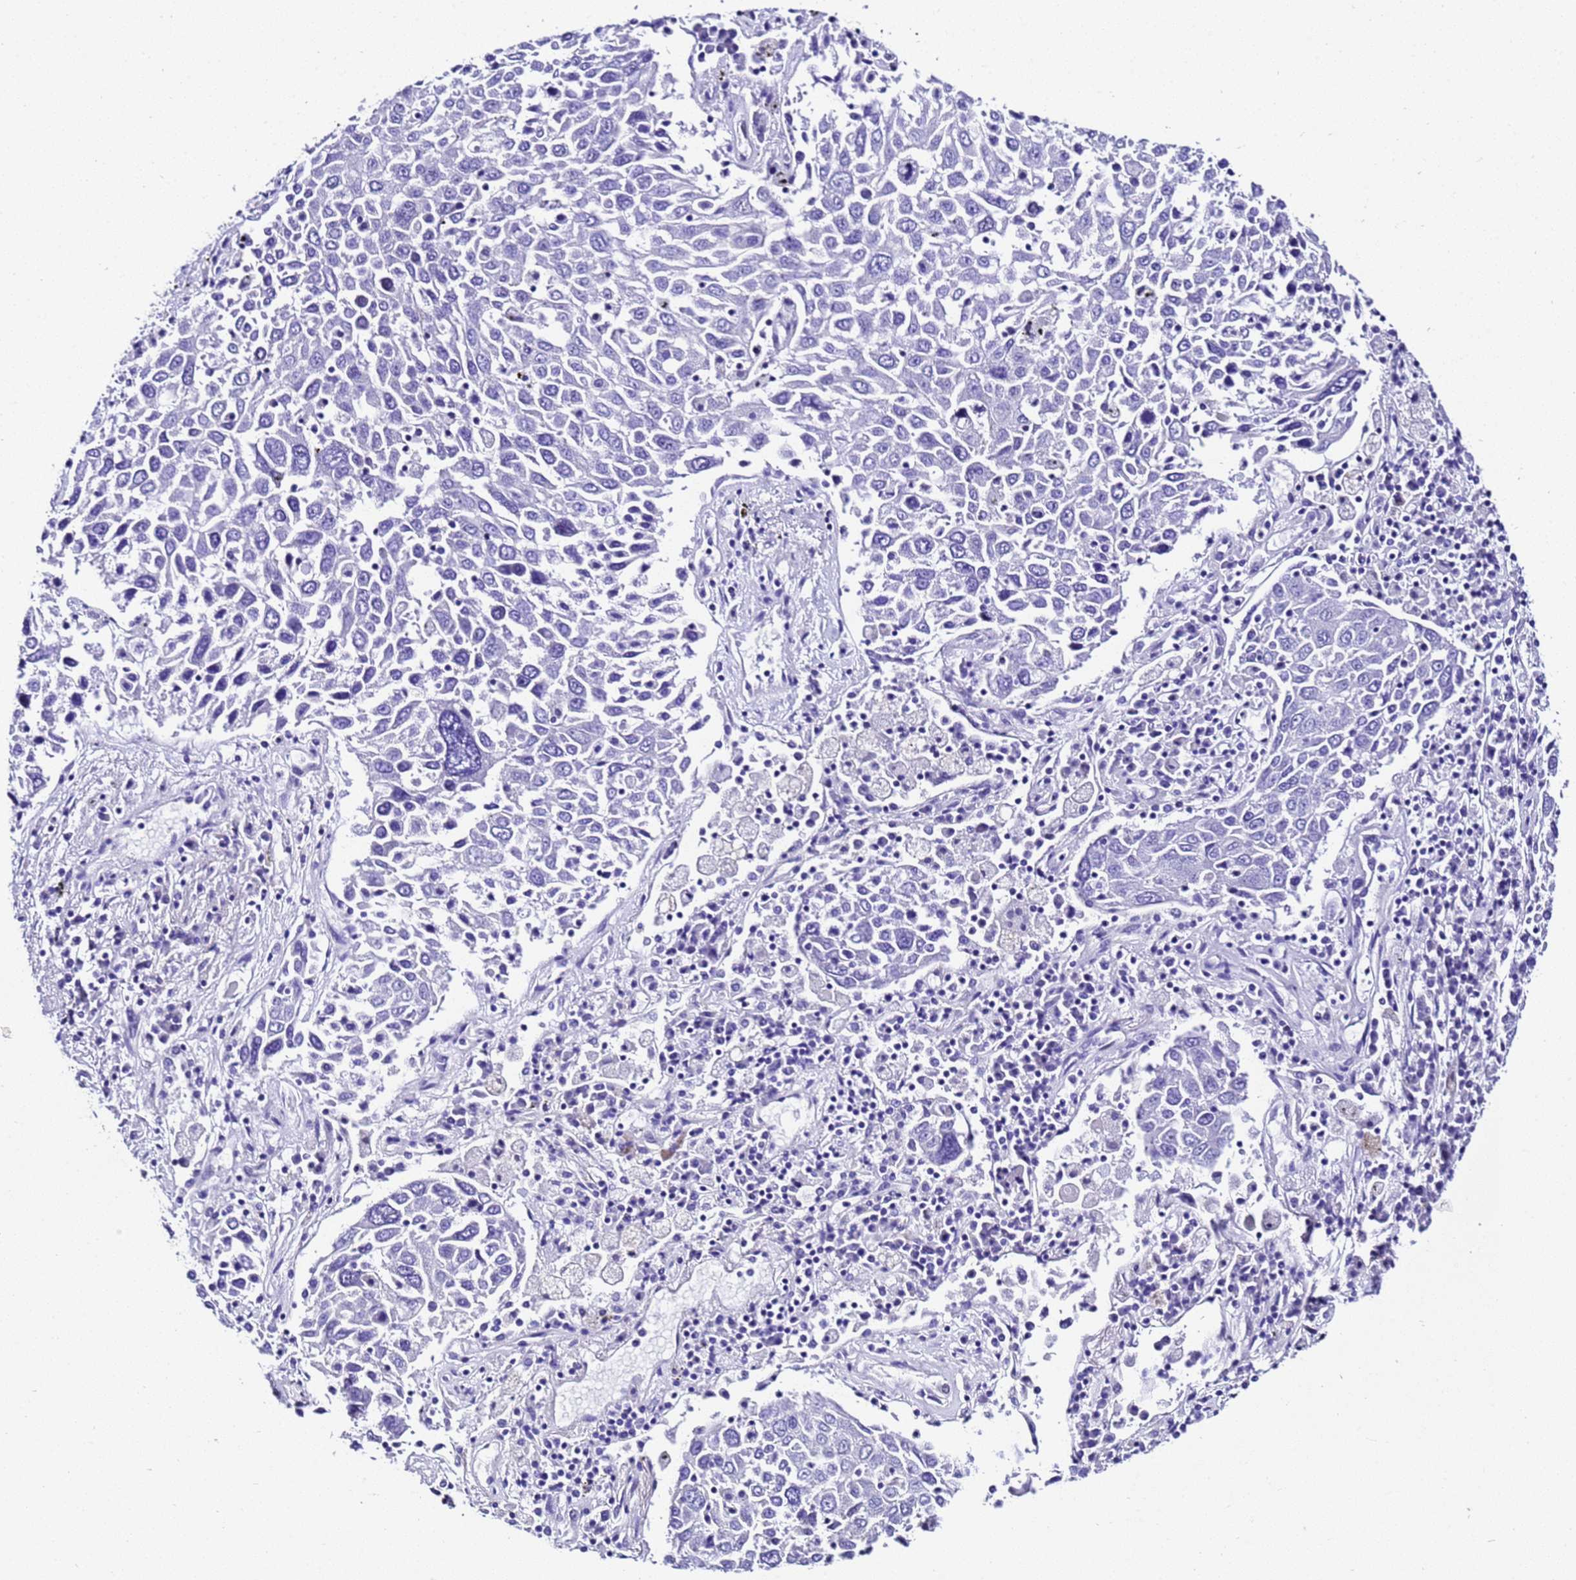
{"staining": {"intensity": "negative", "quantity": "none", "location": "none"}, "tissue": "lung cancer", "cell_type": "Tumor cells", "image_type": "cancer", "snomed": [{"axis": "morphology", "description": "Squamous cell carcinoma, NOS"}, {"axis": "topography", "description": "Lung"}], "caption": "Immunohistochemistry (IHC) micrograph of squamous cell carcinoma (lung) stained for a protein (brown), which shows no positivity in tumor cells. The staining is performed using DAB (3,3'-diaminobenzidine) brown chromogen with nuclei counter-stained in using hematoxylin.", "gene": "ZNF417", "patient": {"sex": "male", "age": 65}}